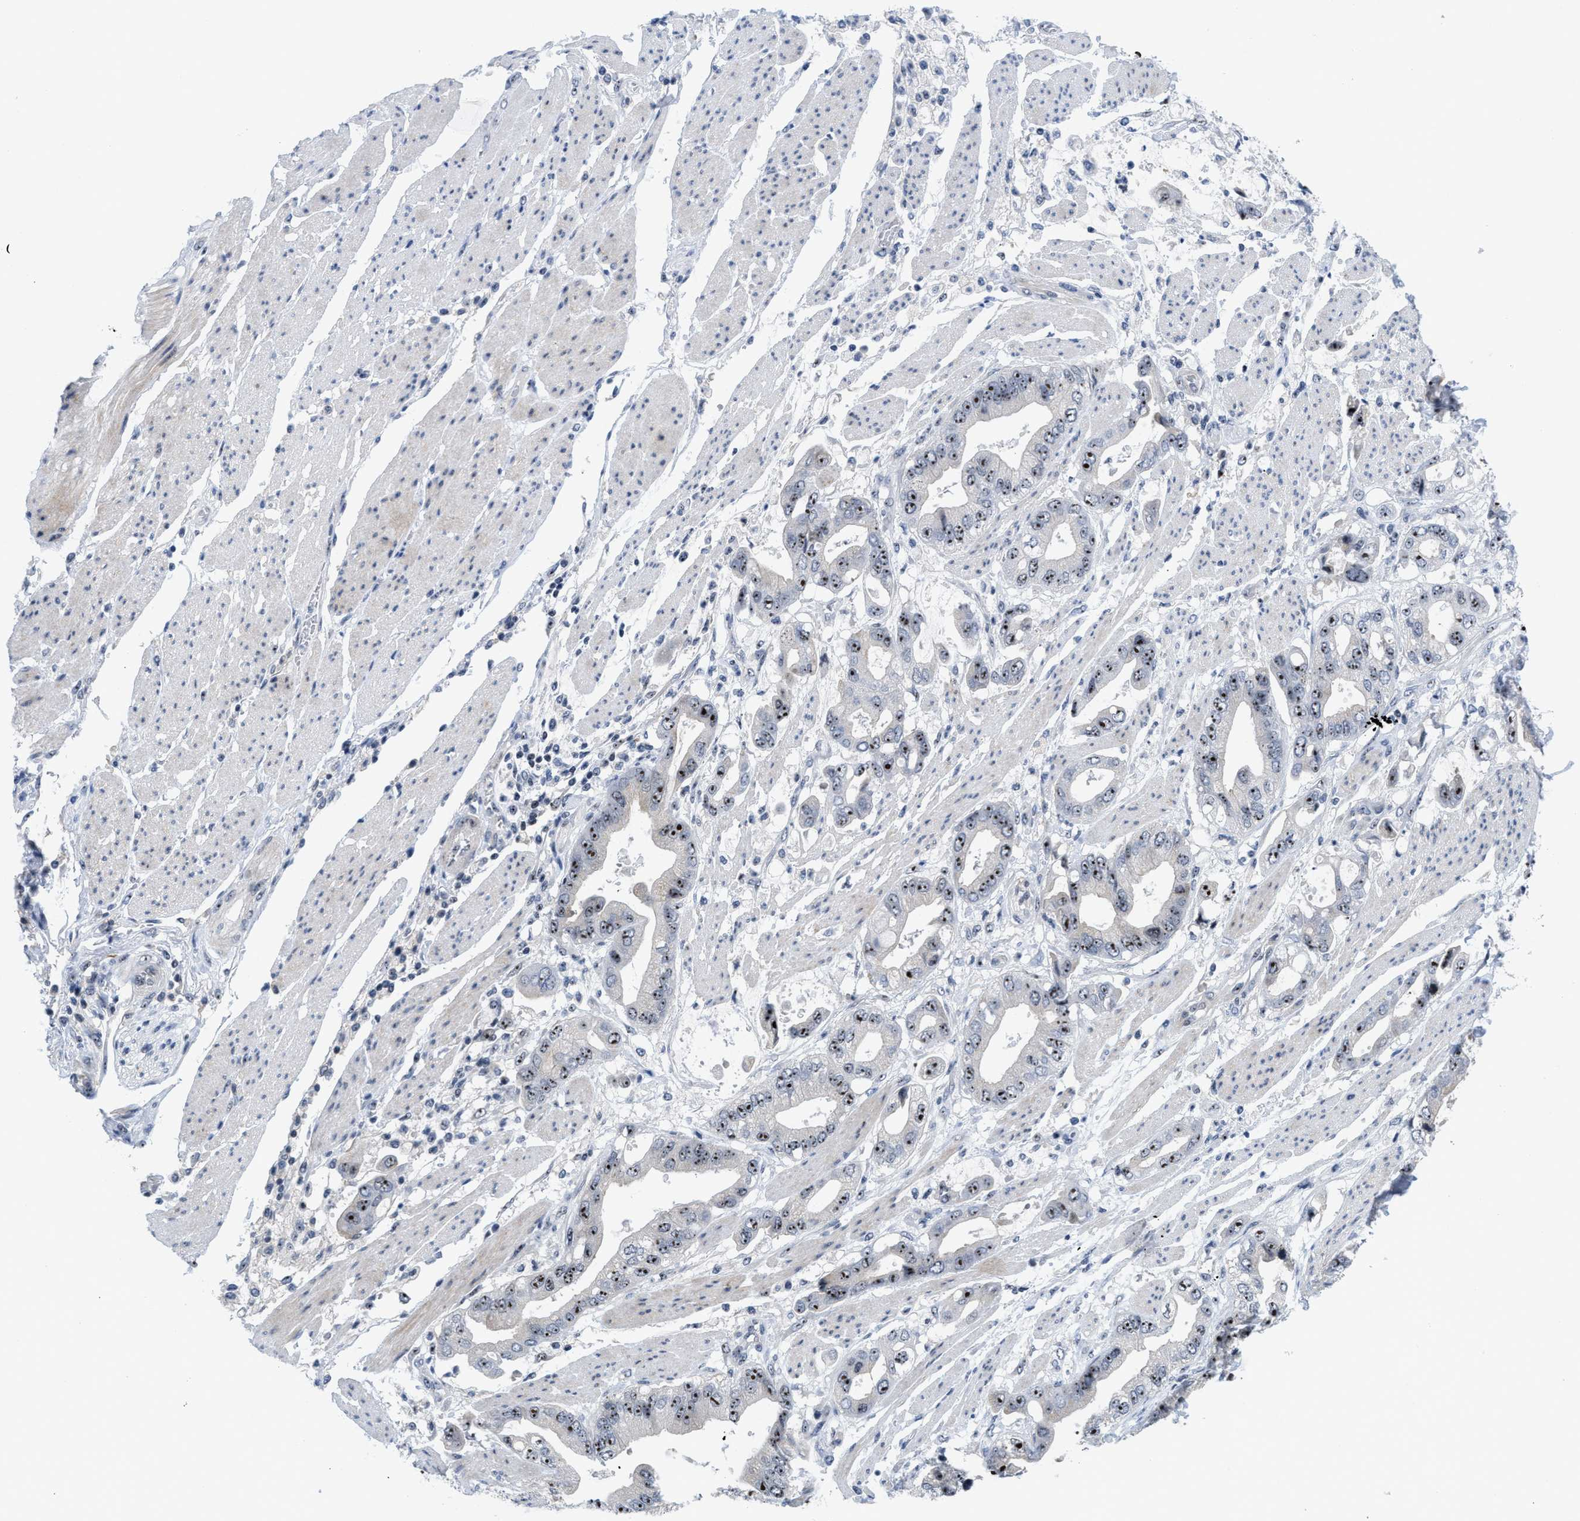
{"staining": {"intensity": "moderate", "quantity": ">75%", "location": "nuclear"}, "tissue": "stomach cancer", "cell_type": "Tumor cells", "image_type": "cancer", "snomed": [{"axis": "morphology", "description": "Normal tissue, NOS"}, {"axis": "morphology", "description": "Adenocarcinoma, NOS"}, {"axis": "topography", "description": "Stomach"}], "caption": "The immunohistochemical stain labels moderate nuclear expression in tumor cells of stomach cancer (adenocarcinoma) tissue.", "gene": "NOP58", "patient": {"sex": "male", "age": 62}}